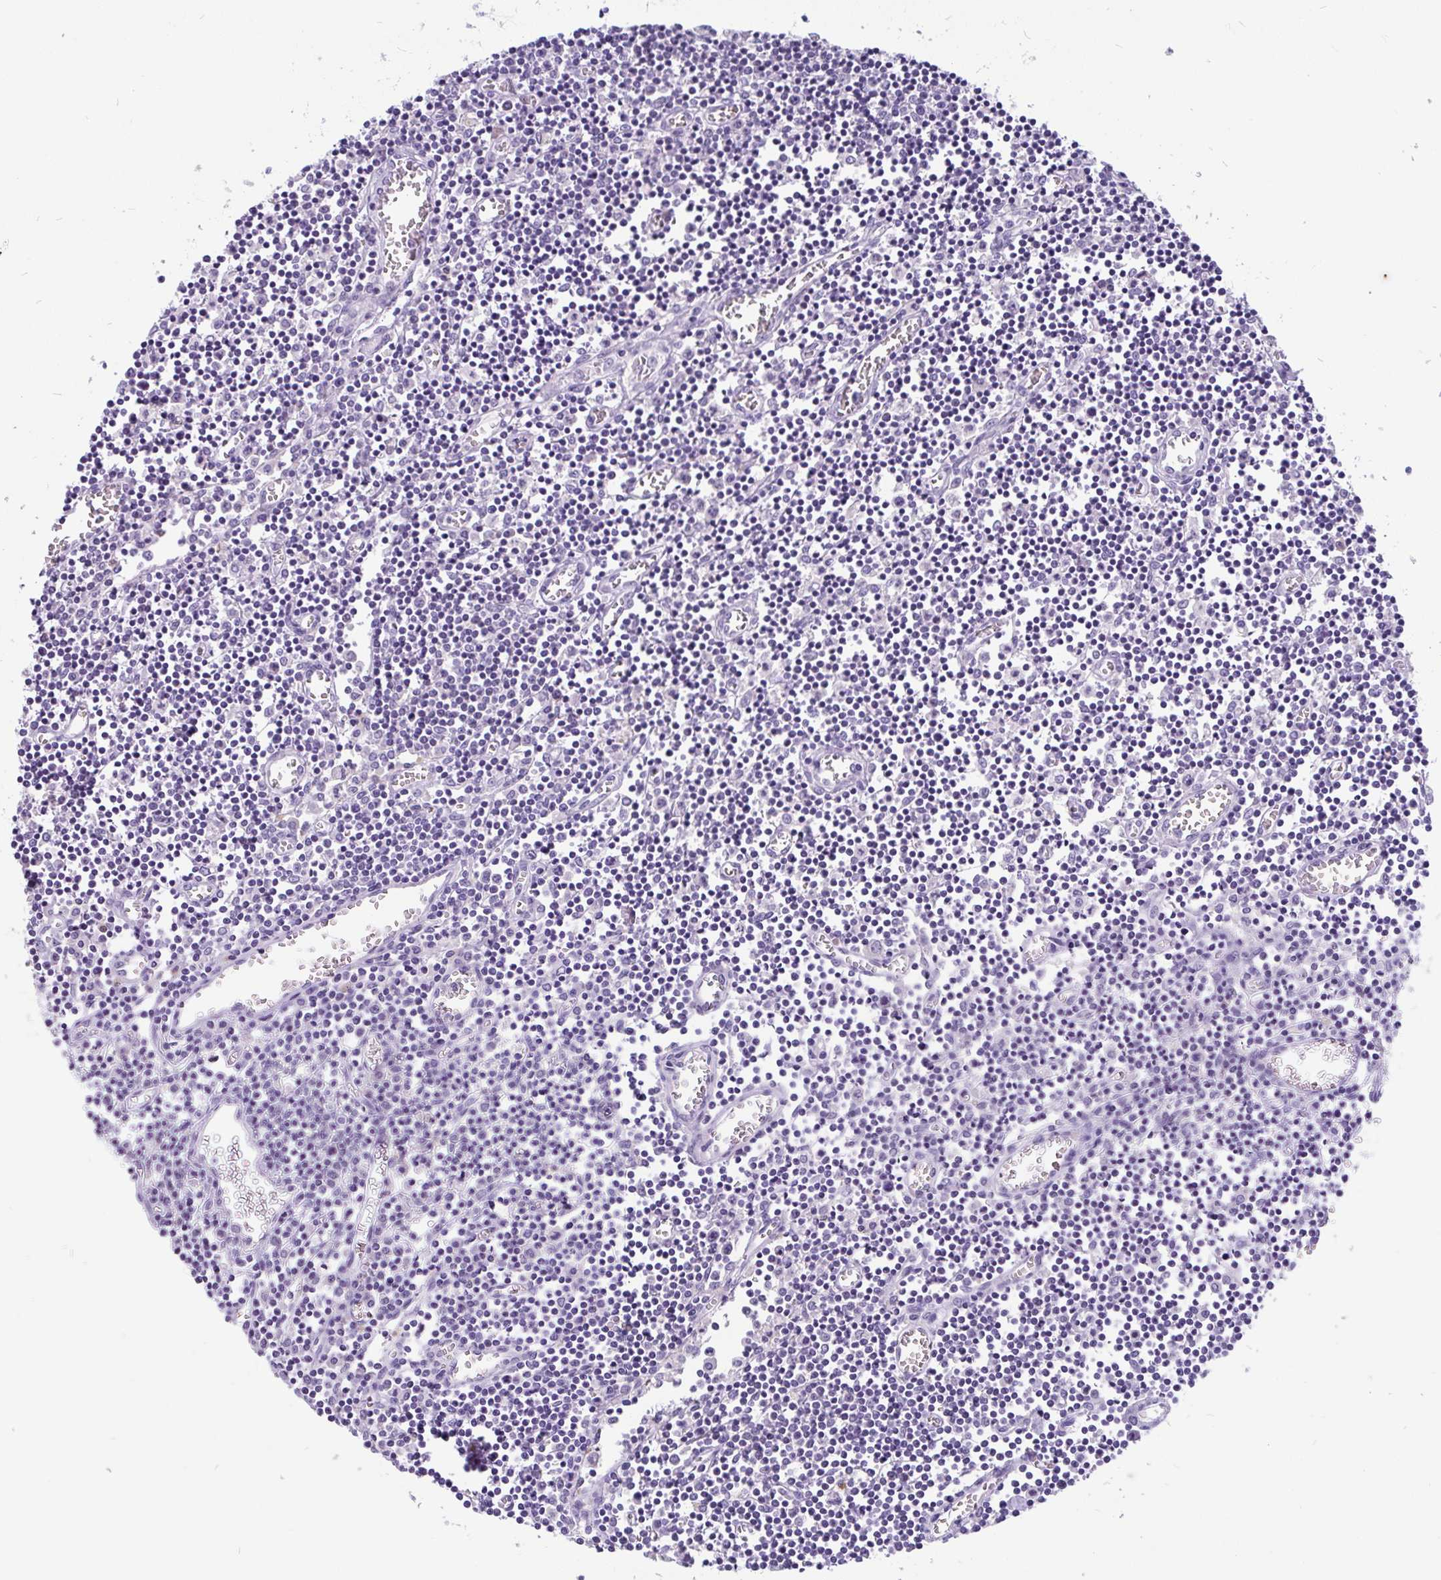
{"staining": {"intensity": "negative", "quantity": "none", "location": "none"}, "tissue": "lymph node", "cell_type": "Germinal center cells", "image_type": "normal", "snomed": [{"axis": "morphology", "description": "Normal tissue, NOS"}, {"axis": "topography", "description": "Lymph node"}], "caption": "The immunohistochemistry (IHC) histopathology image has no significant staining in germinal center cells of lymph node.", "gene": "KIAA2013", "patient": {"sex": "male", "age": 66}}